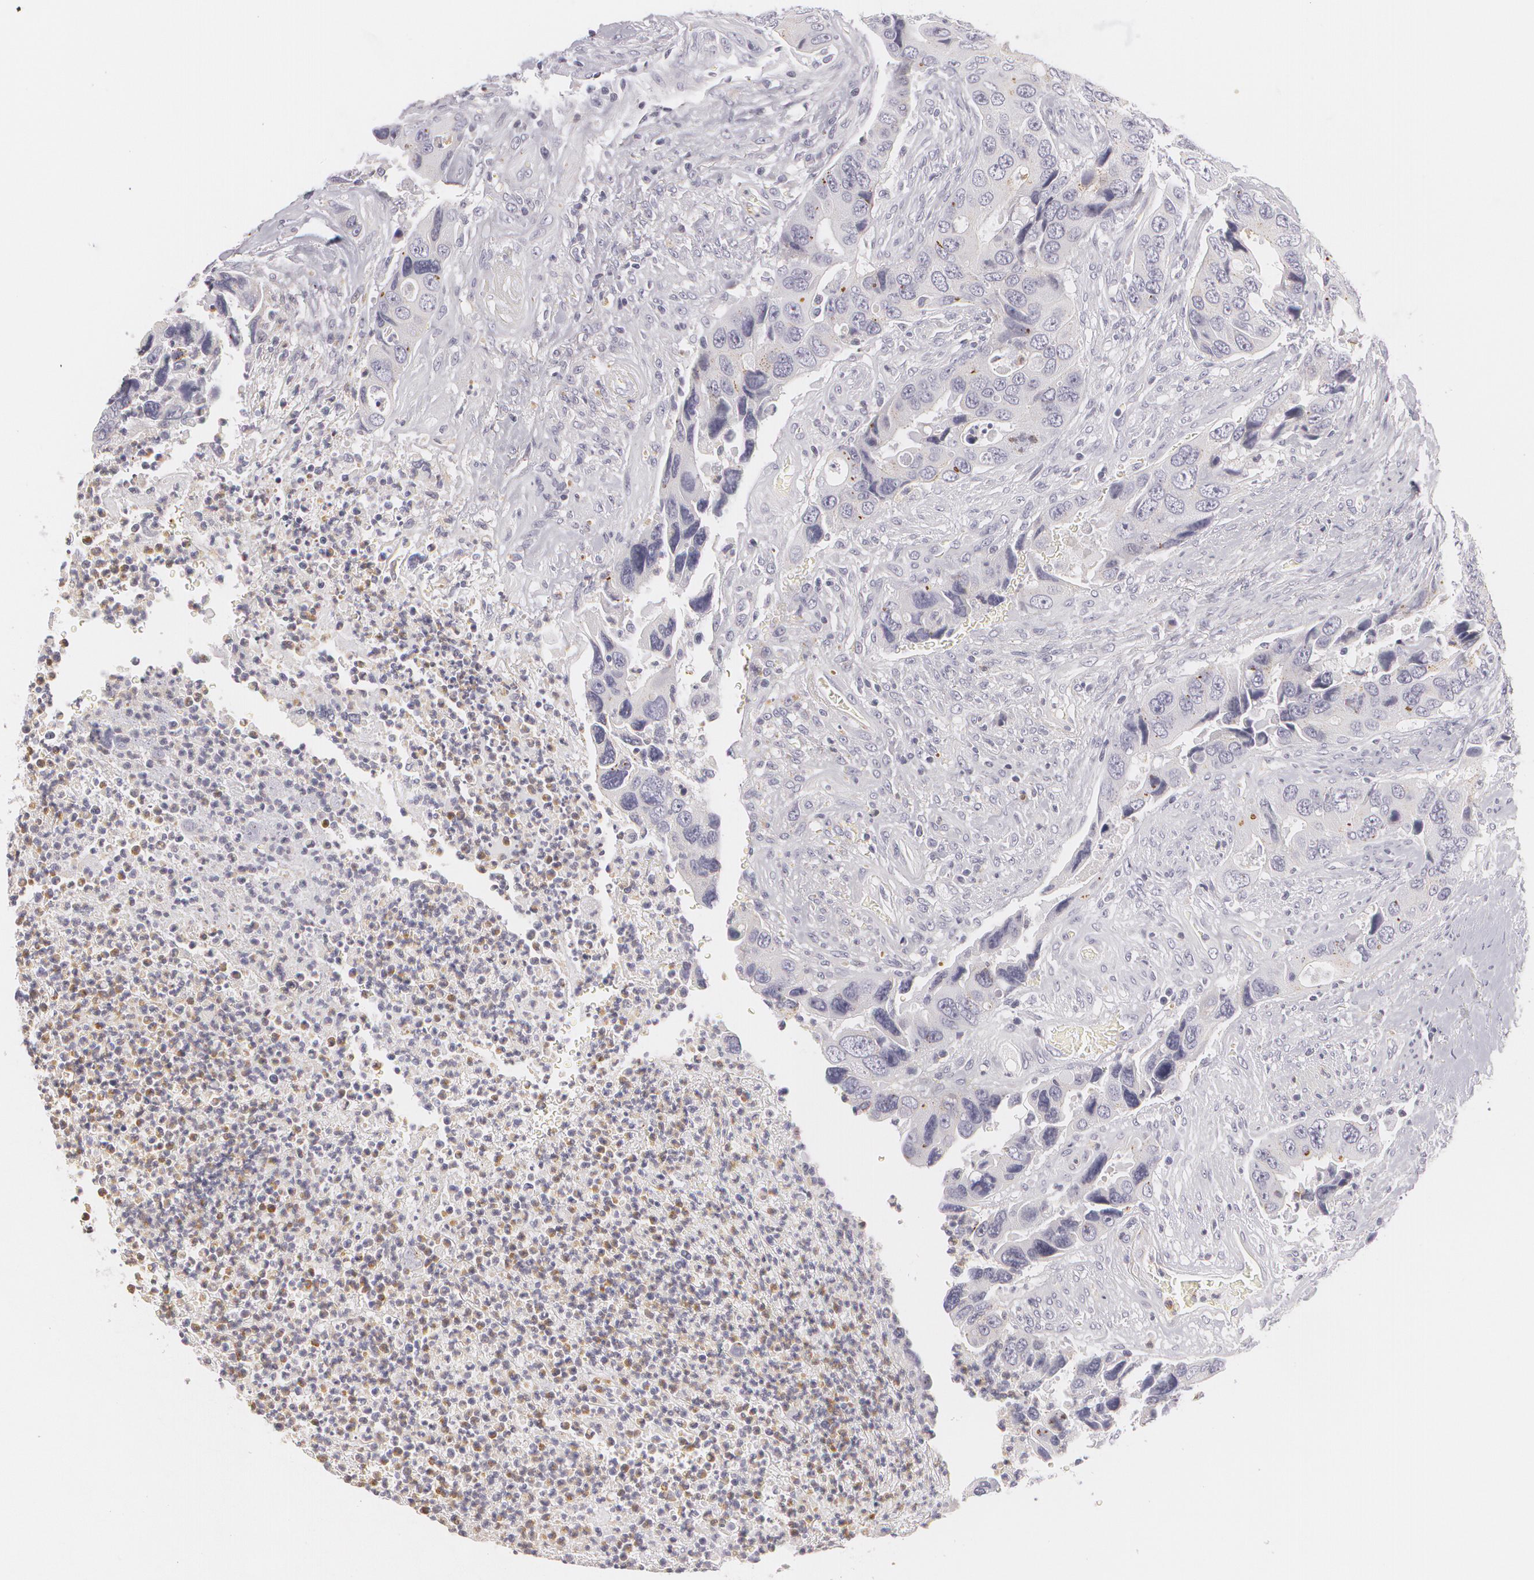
{"staining": {"intensity": "weak", "quantity": "25%-75%", "location": "cytoplasmic/membranous"}, "tissue": "colorectal cancer", "cell_type": "Tumor cells", "image_type": "cancer", "snomed": [{"axis": "morphology", "description": "Adenocarcinoma, NOS"}, {"axis": "topography", "description": "Rectum"}], "caption": "Immunohistochemical staining of human colorectal adenocarcinoma demonstrates low levels of weak cytoplasmic/membranous protein positivity in approximately 25%-75% of tumor cells.", "gene": "FAM181A", "patient": {"sex": "female", "age": 67}}